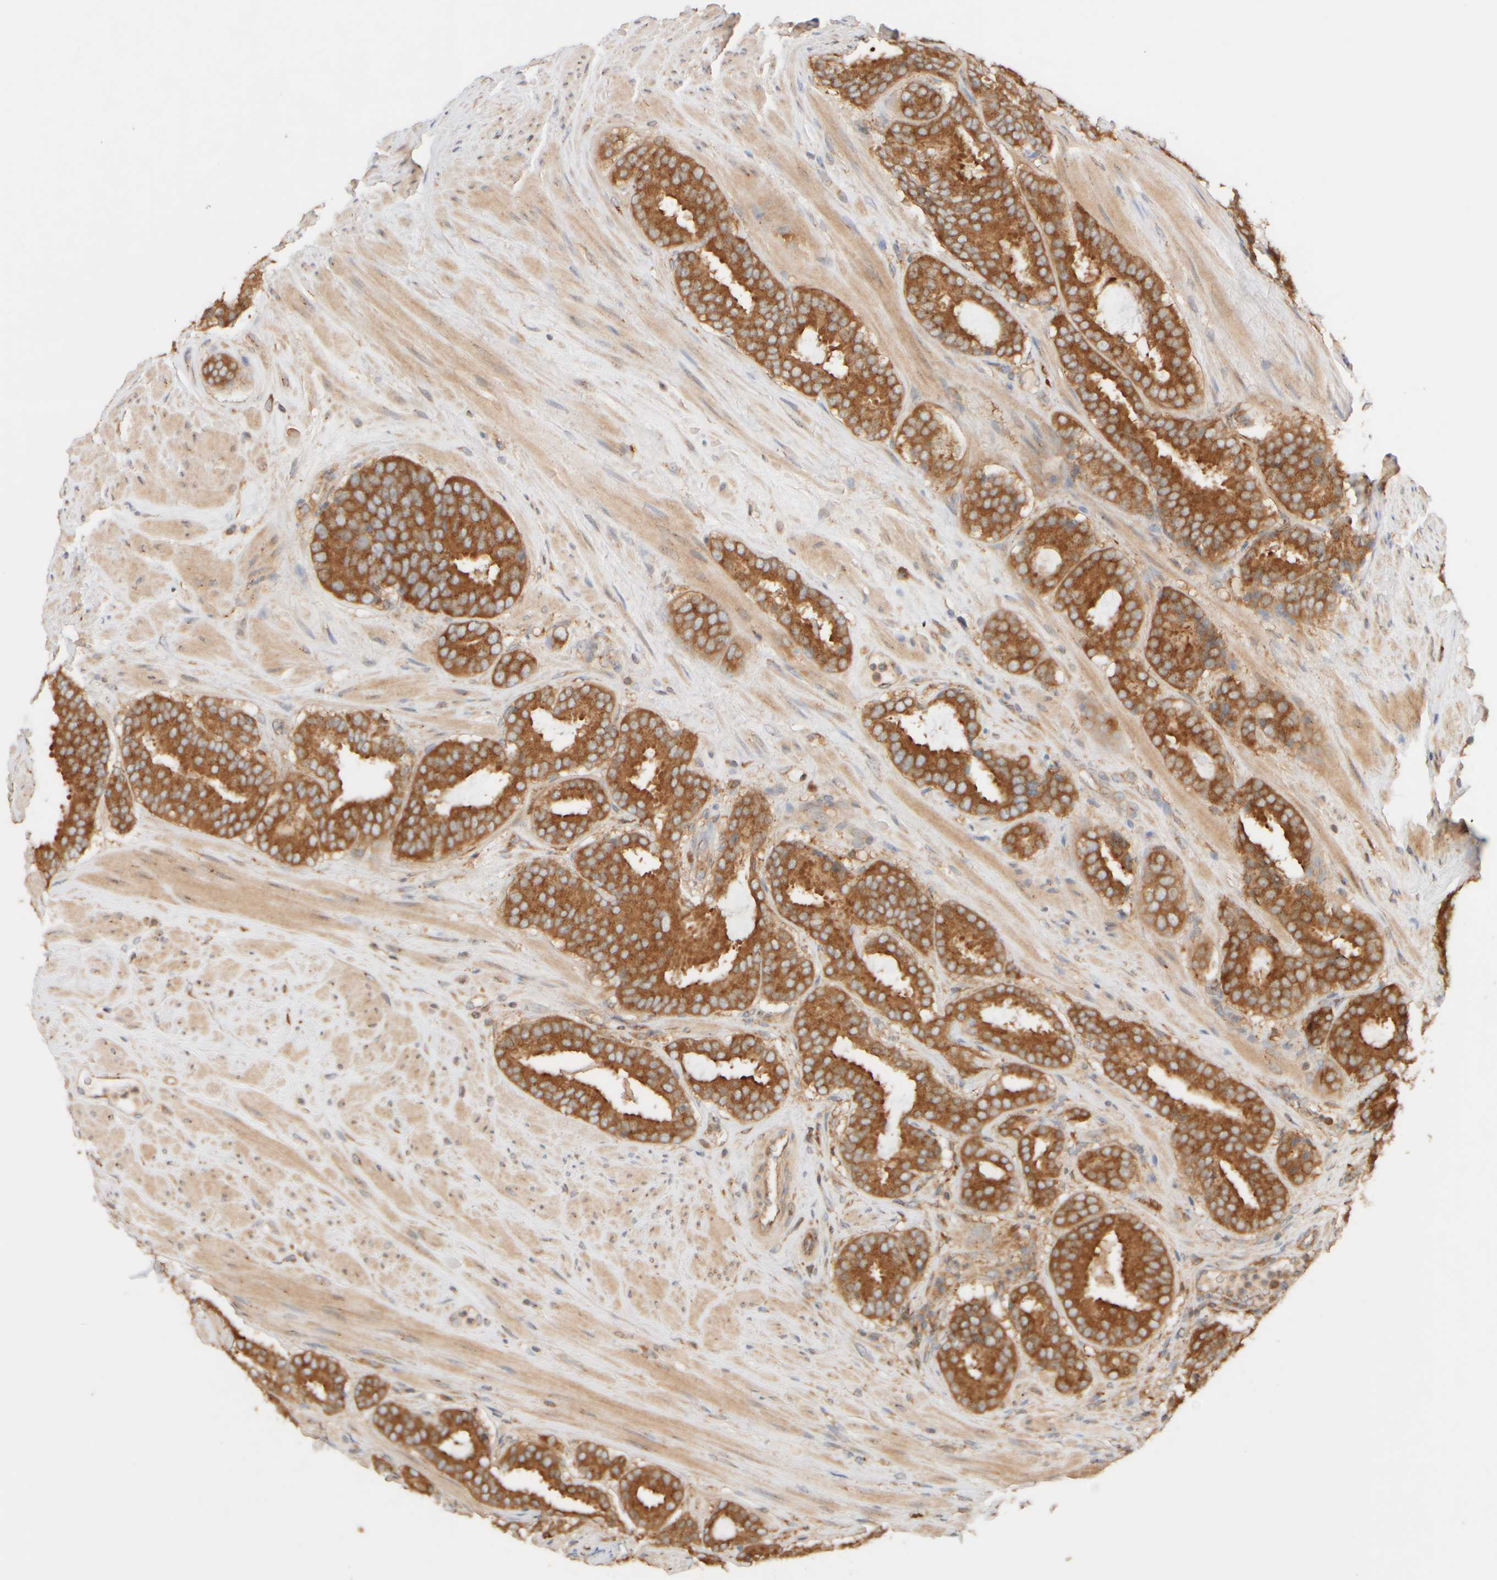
{"staining": {"intensity": "moderate", "quantity": ">75%", "location": "cytoplasmic/membranous"}, "tissue": "prostate cancer", "cell_type": "Tumor cells", "image_type": "cancer", "snomed": [{"axis": "morphology", "description": "Adenocarcinoma, Low grade"}, {"axis": "topography", "description": "Prostate"}], "caption": "Prostate cancer stained with a protein marker displays moderate staining in tumor cells.", "gene": "RABEP1", "patient": {"sex": "male", "age": 69}}